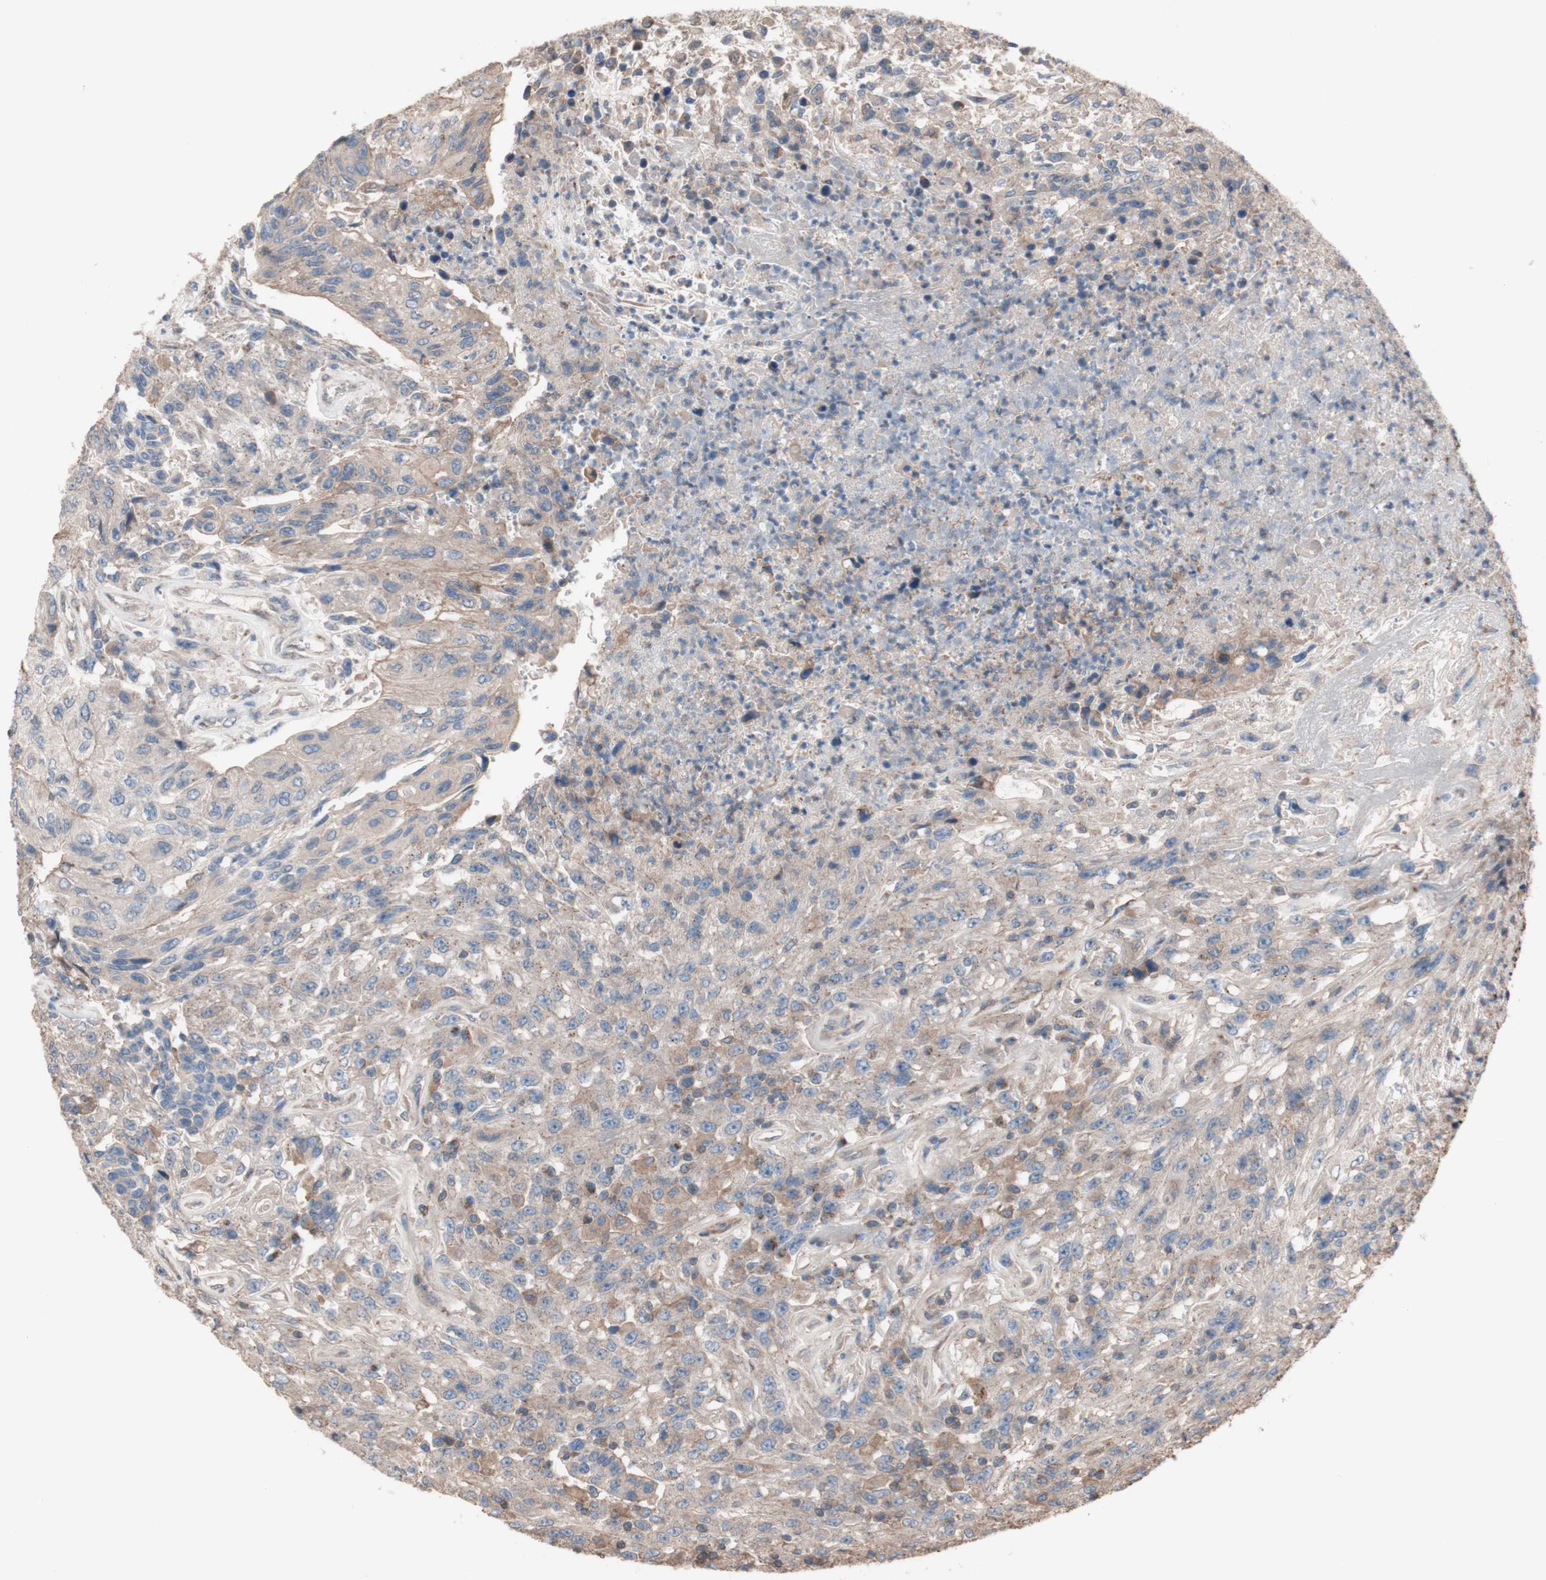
{"staining": {"intensity": "weak", "quantity": ">75%", "location": "cytoplasmic/membranous"}, "tissue": "urothelial cancer", "cell_type": "Tumor cells", "image_type": "cancer", "snomed": [{"axis": "morphology", "description": "Urothelial carcinoma, High grade"}, {"axis": "topography", "description": "Urinary bladder"}], "caption": "An image of urothelial carcinoma (high-grade) stained for a protein displays weak cytoplasmic/membranous brown staining in tumor cells. Ihc stains the protein of interest in brown and the nuclei are stained blue.", "gene": "COPB1", "patient": {"sex": "male", "age": 66}}